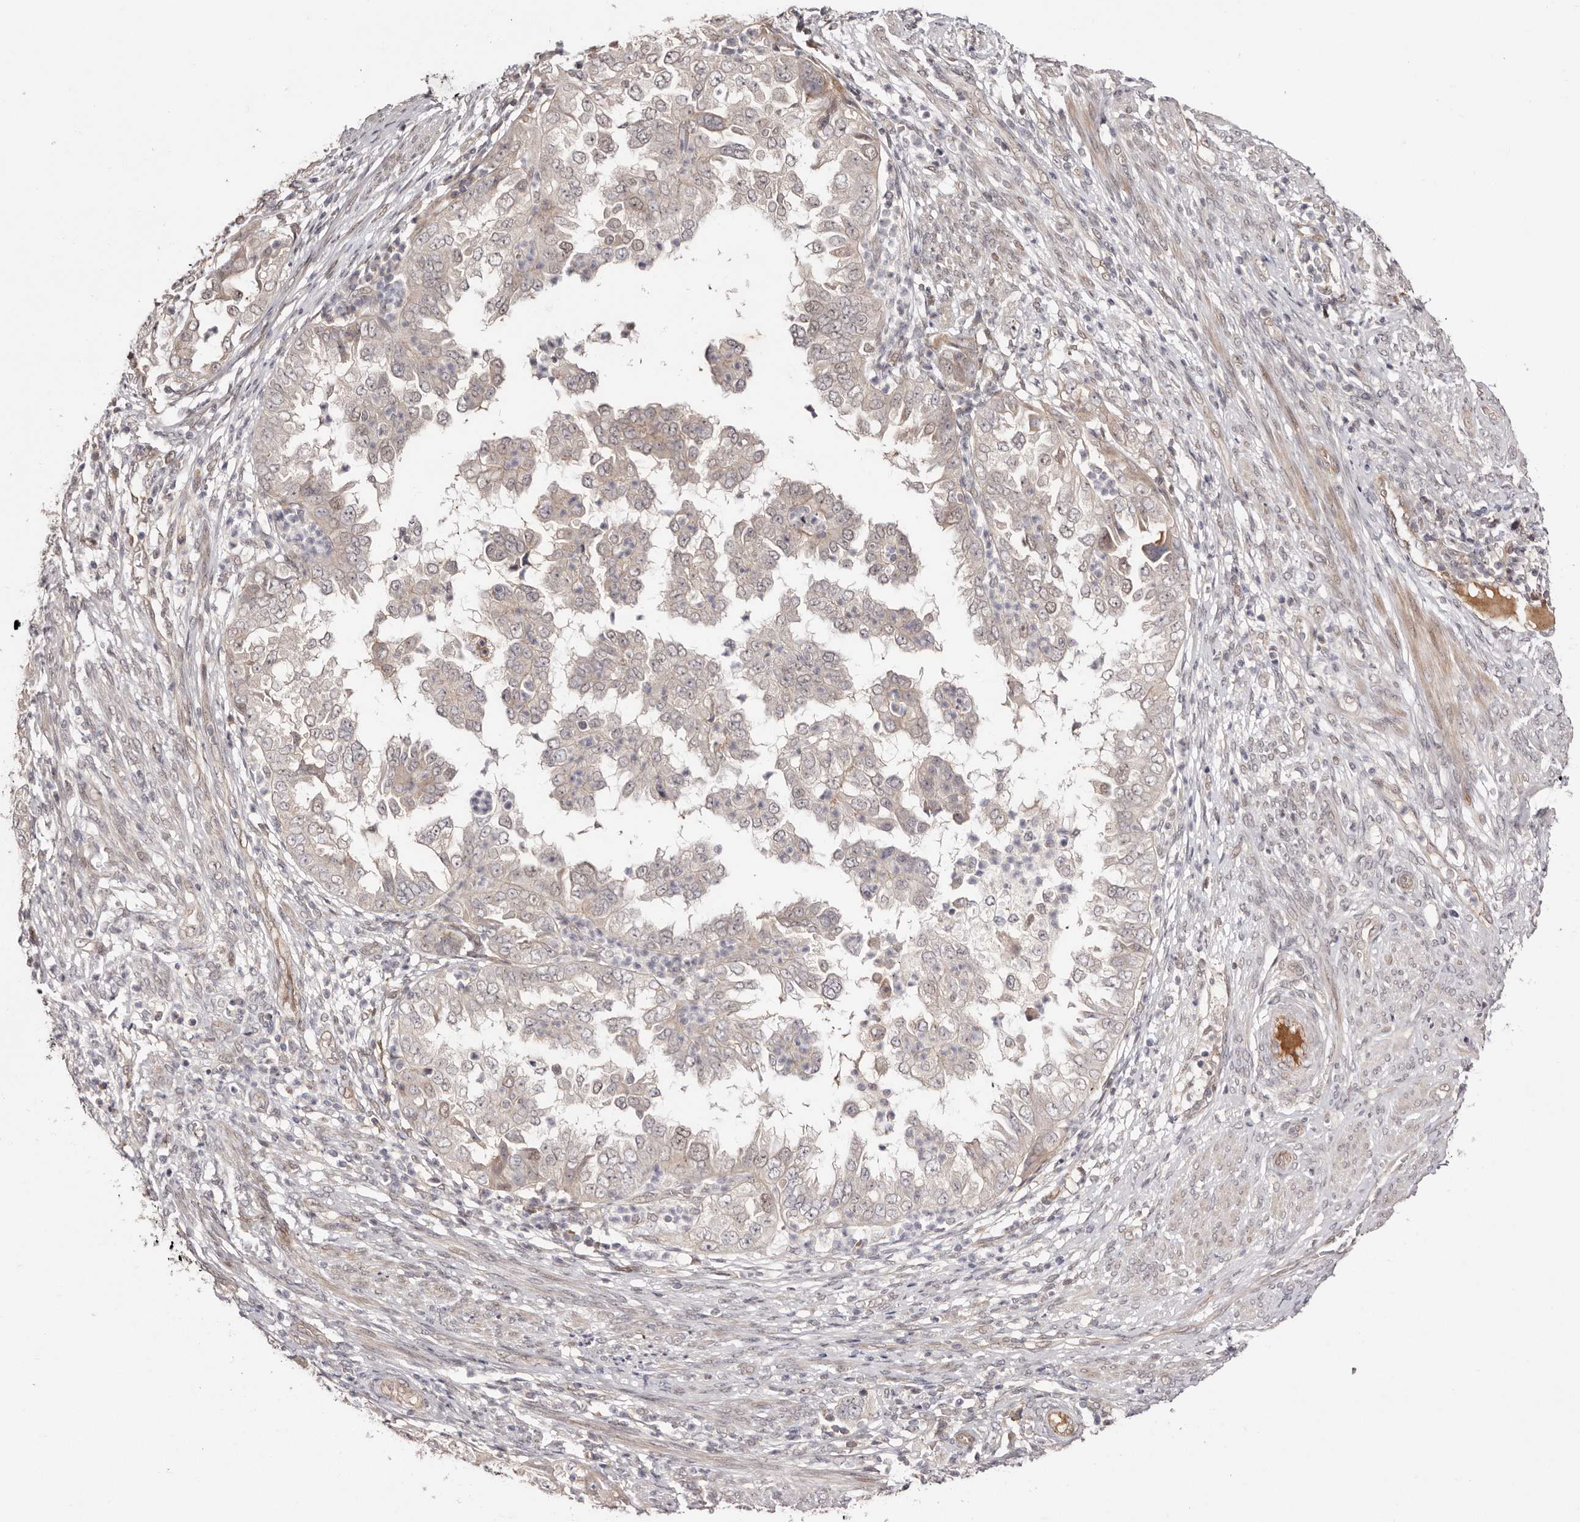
{"staining": {"intensity": "negative", "quantity": "none", "location": "none"}, "tissue": "endometrial cancer", "cell_type": "Tumor cells", "image_type": "cancer", "snomed": [{"axis": "morphology", "description": "Adenocarcinoma, NOS"}, {"axis": "topography", "description": "Endometrium"}], "caption": "Tumor cells show no significant staining in endometrial cancer. (Brightfield microscopy of DAB (3,3'-diaminobenzidine) IHC at high magnification).", "gene": "EGR3", "patient": {"sex": "female", "age": 85}}